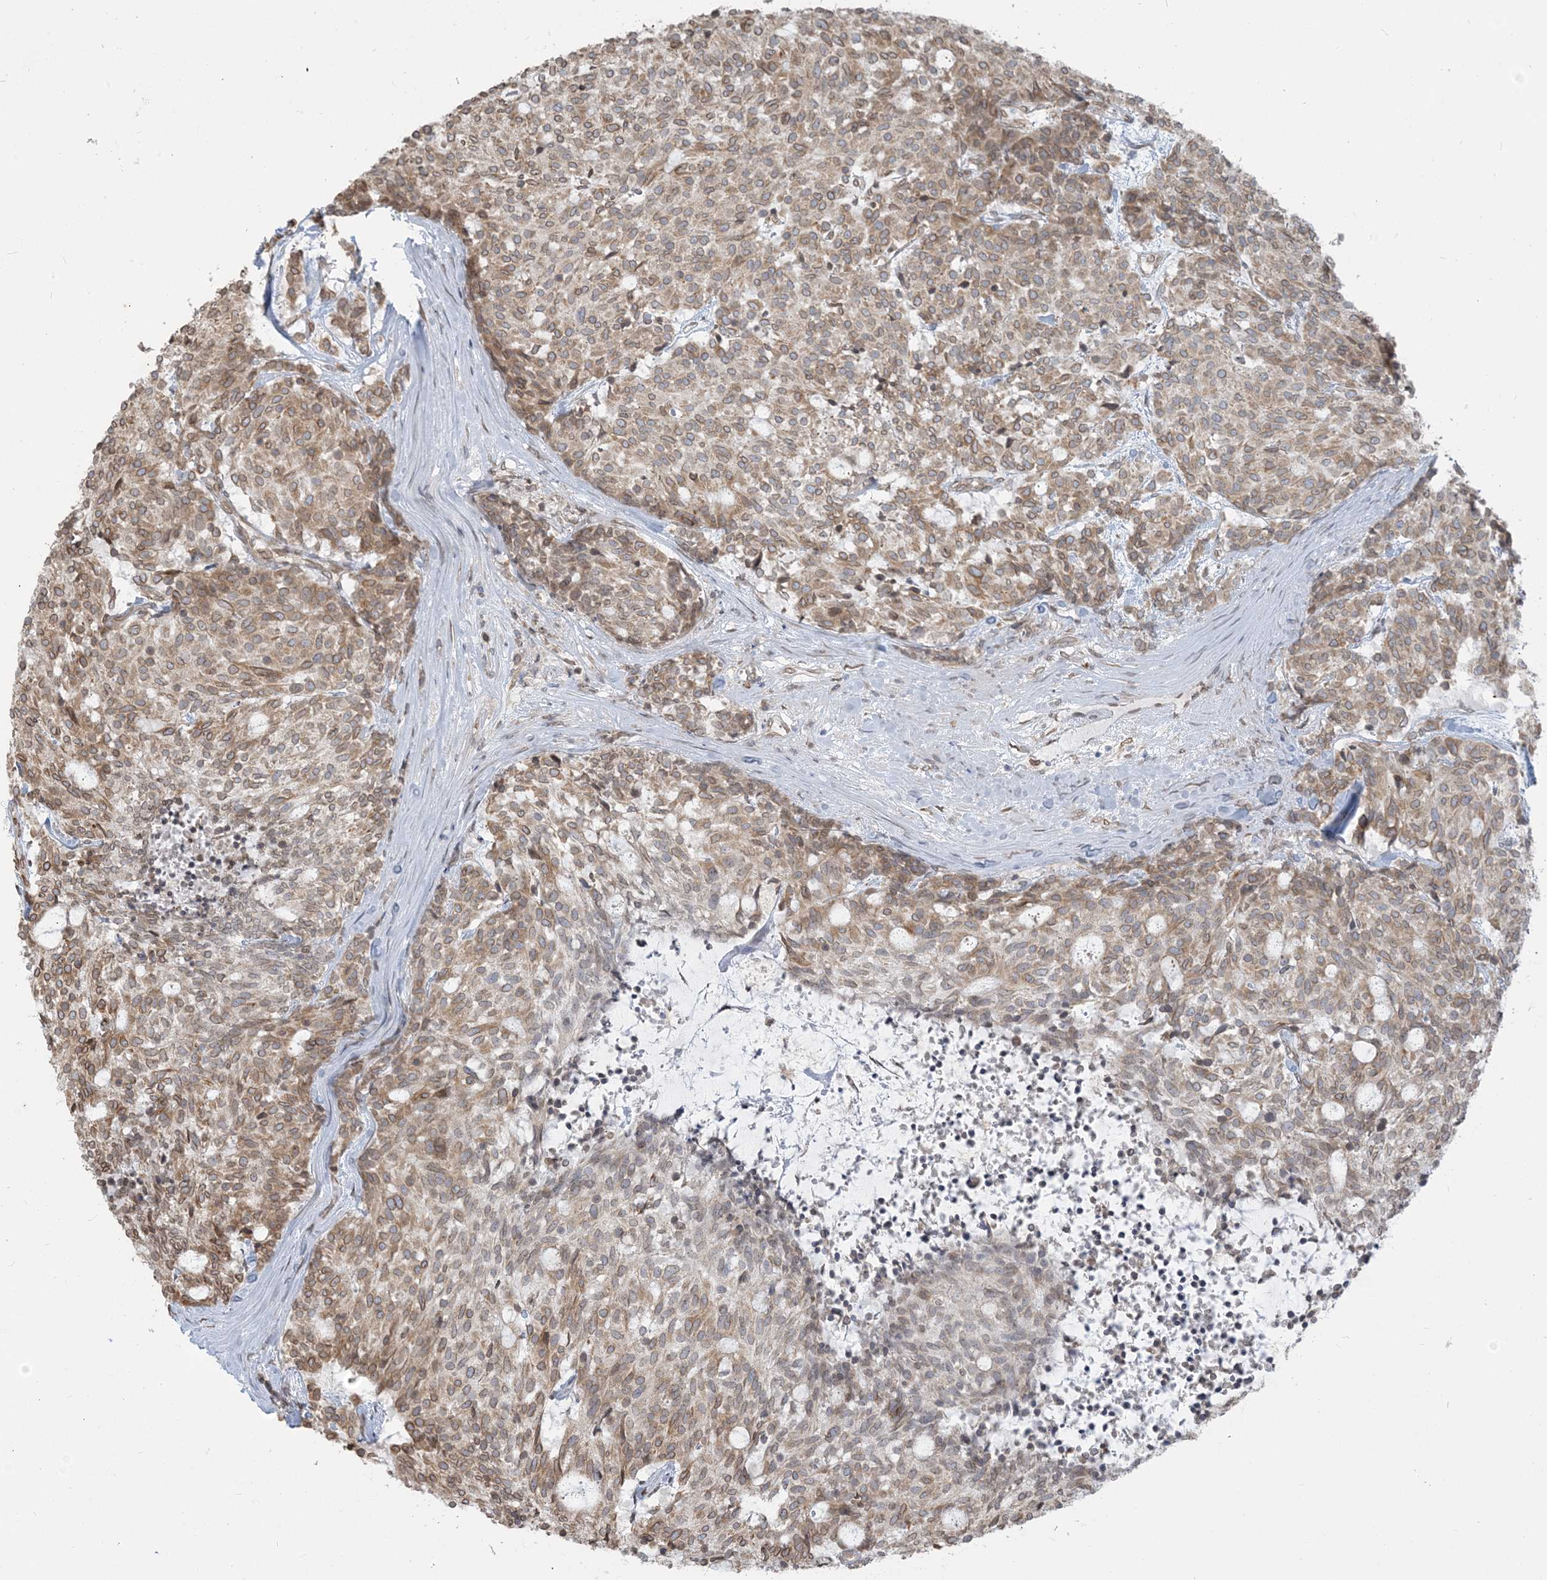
{"staining": {"intensity": "moderate", "quantity": ">75%", "location": "cytoplasmic/membranous"}, "tissue": "carcinoid", "cell_type": "Tumor cells", "image_type": "cancer", "snomed": [{"axis": "morphology", "description": "Carcinoid, malignant, NOS"}, {"axis": "topography", "description": "Pancreas"}], "caption": "A medium amount of moderate cytoplasmic/membranous expression is present in about >75% of tumor cells in malignant carcinoid tissue.", "gene": "WWP1", "patient": {"sex": "female", "age": 54}}